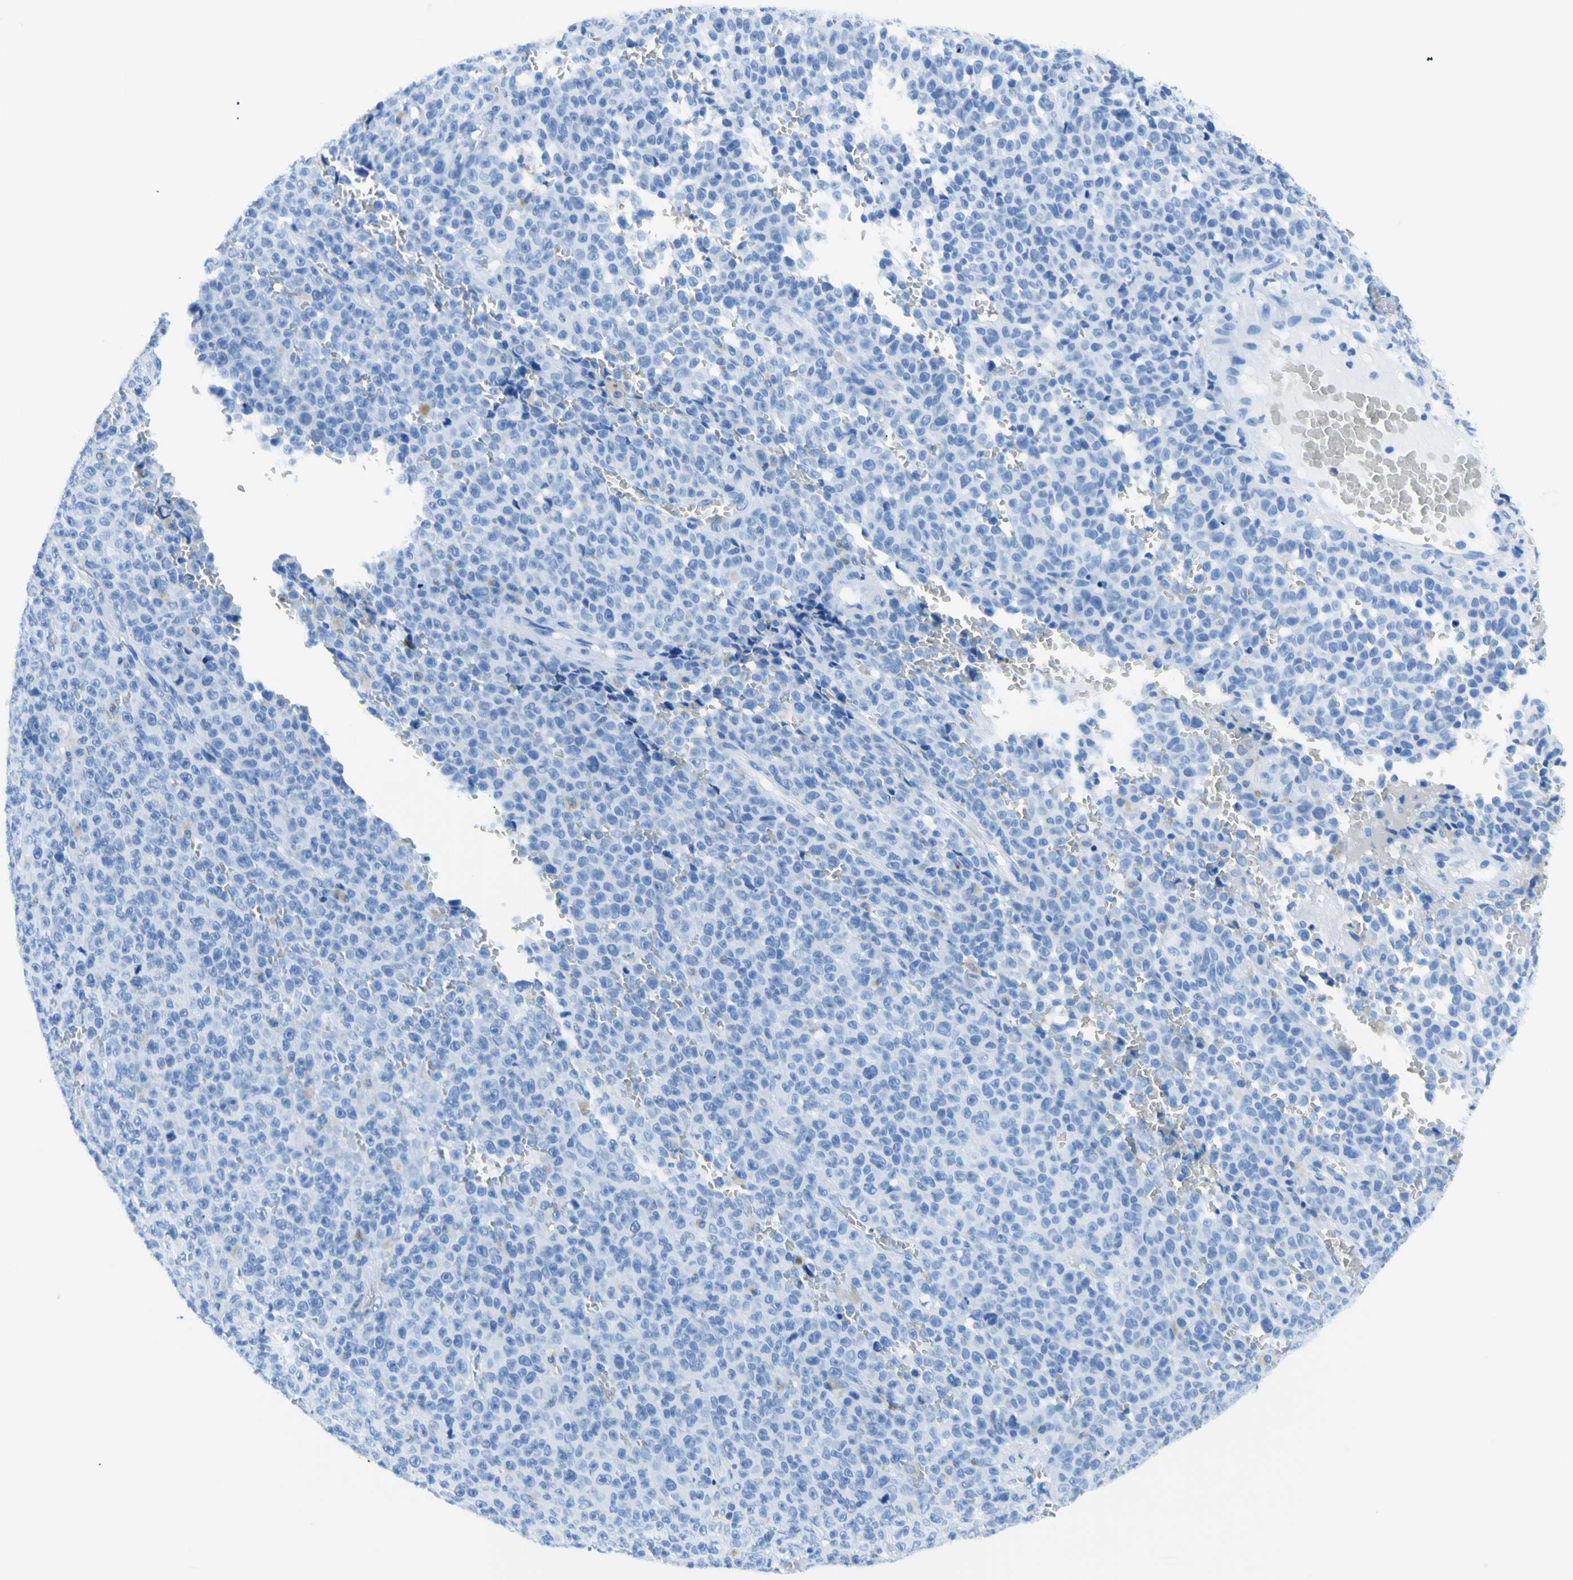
{"staining": {"intensity": "negative", "quantity": "none", "location": "none"}, "tissue": "melanoma", "cell_type": "Tumor cells", "image_type": "cancer", "snomed": [{"axis": "morphology", "description": "Malignant melanoma, NOS"}, {"axis": "topography", "description": "Skin"}], "caption": "The histopathology image demonstrates no staining of tumor cells in melanoma. Brightfield microscopy of IHC stained with DAB (brown) and hematoxylin (blue), captured at high magnification.", "gene": "MYH2", "patient": {"sex": "female", "age": 82}}